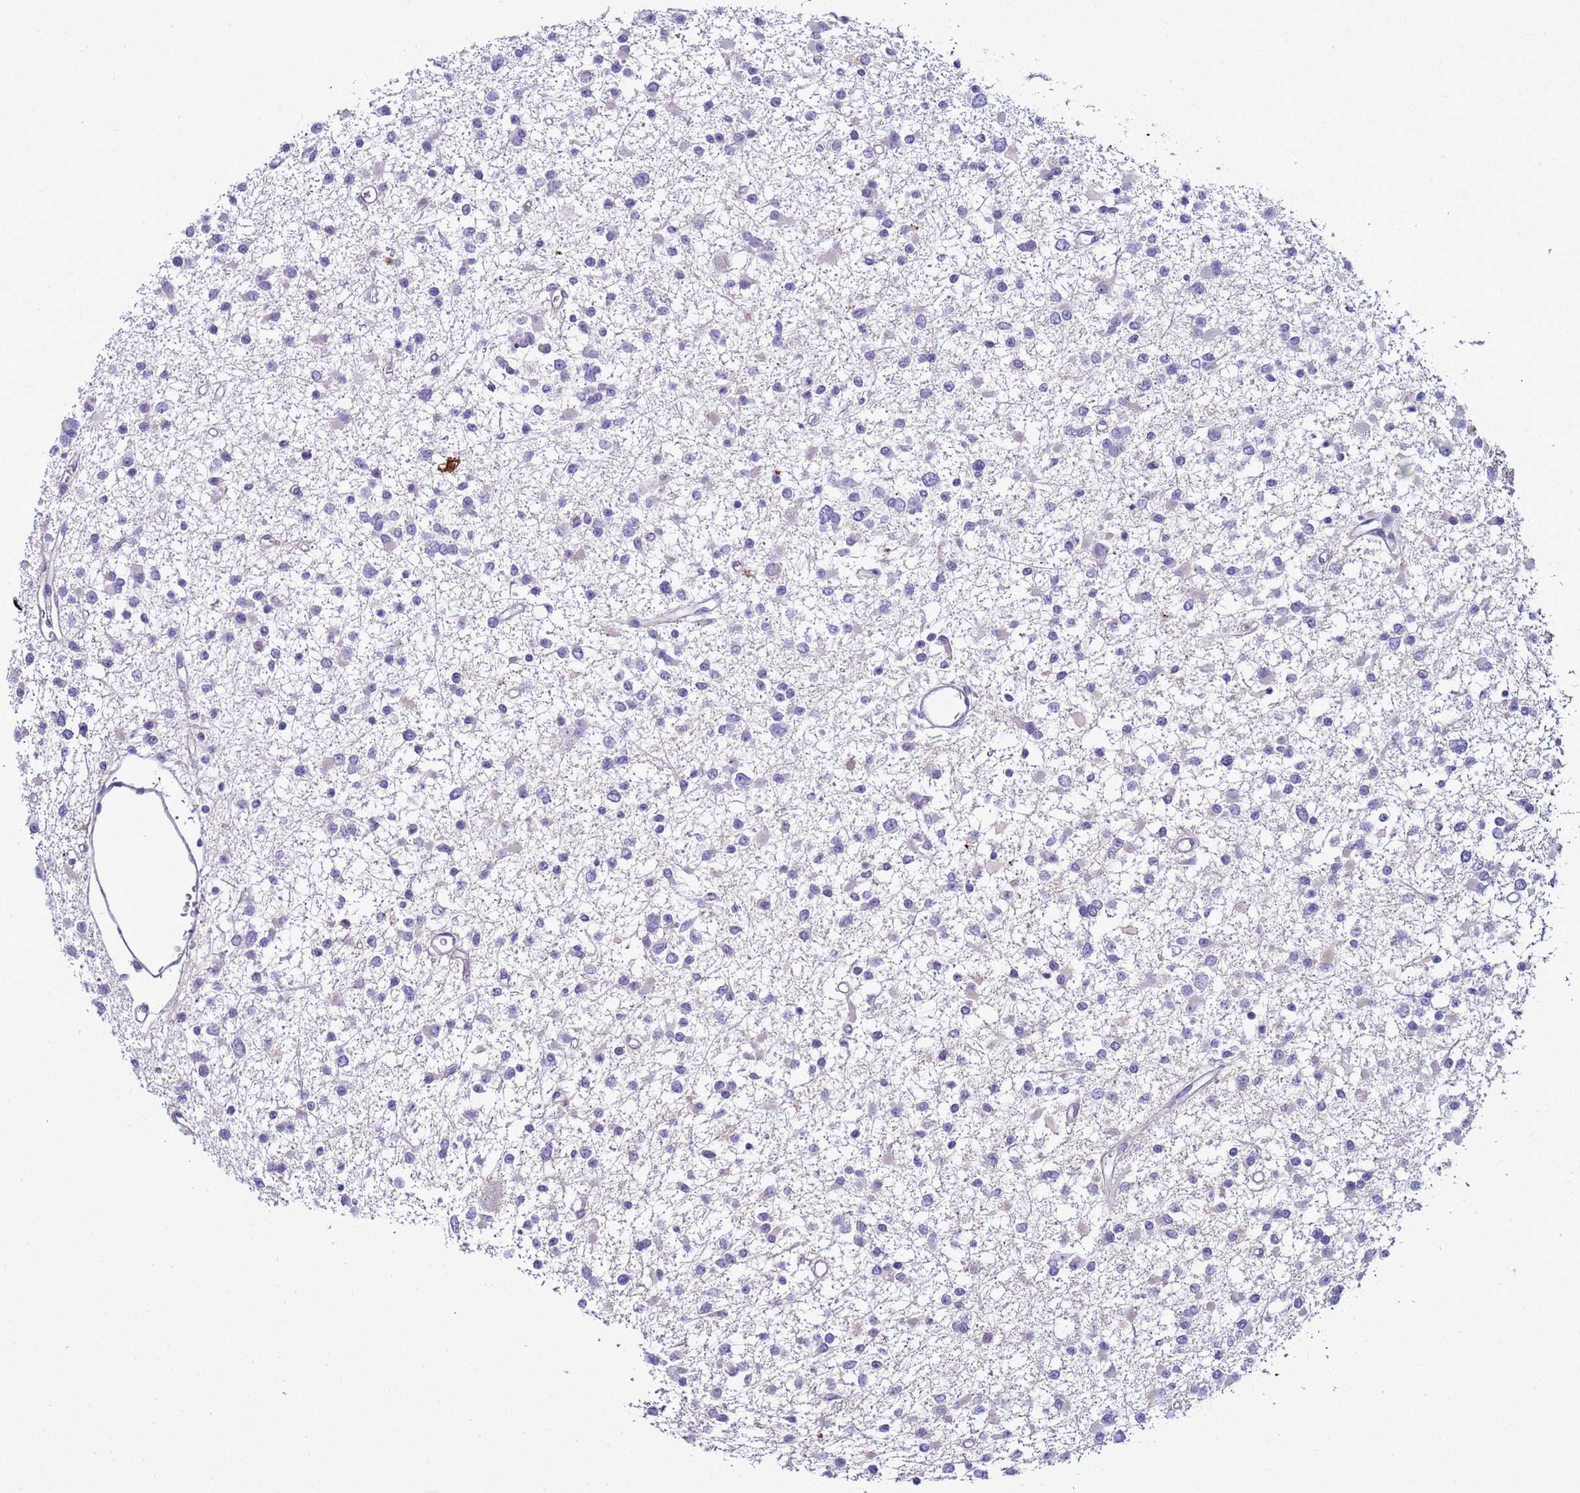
{"staining": {"intensity": "negative", "quantity": "none", "location": "none"}, "tissue": "glioma", "cell_type": "Tumor cells", "image_type": "cancer", "snomed": [{"axis": "morphology", "description": "Glioma, malignant, Low grade"}, {"axis": "topography", "description": "Brain"}], "caption": "IHC histopathology image of neoplastic tissue: human malignant glioma (low-grade) stained with DAB displays no significant protein positivity in tumor cells. (Brightfield microscopy of DAB (3,3'-diaminobenzidine) immunohistochemistry (IHC) at high magnification).", "gene": "NAT2", "patient": {"sex": "female", "age": 22}}